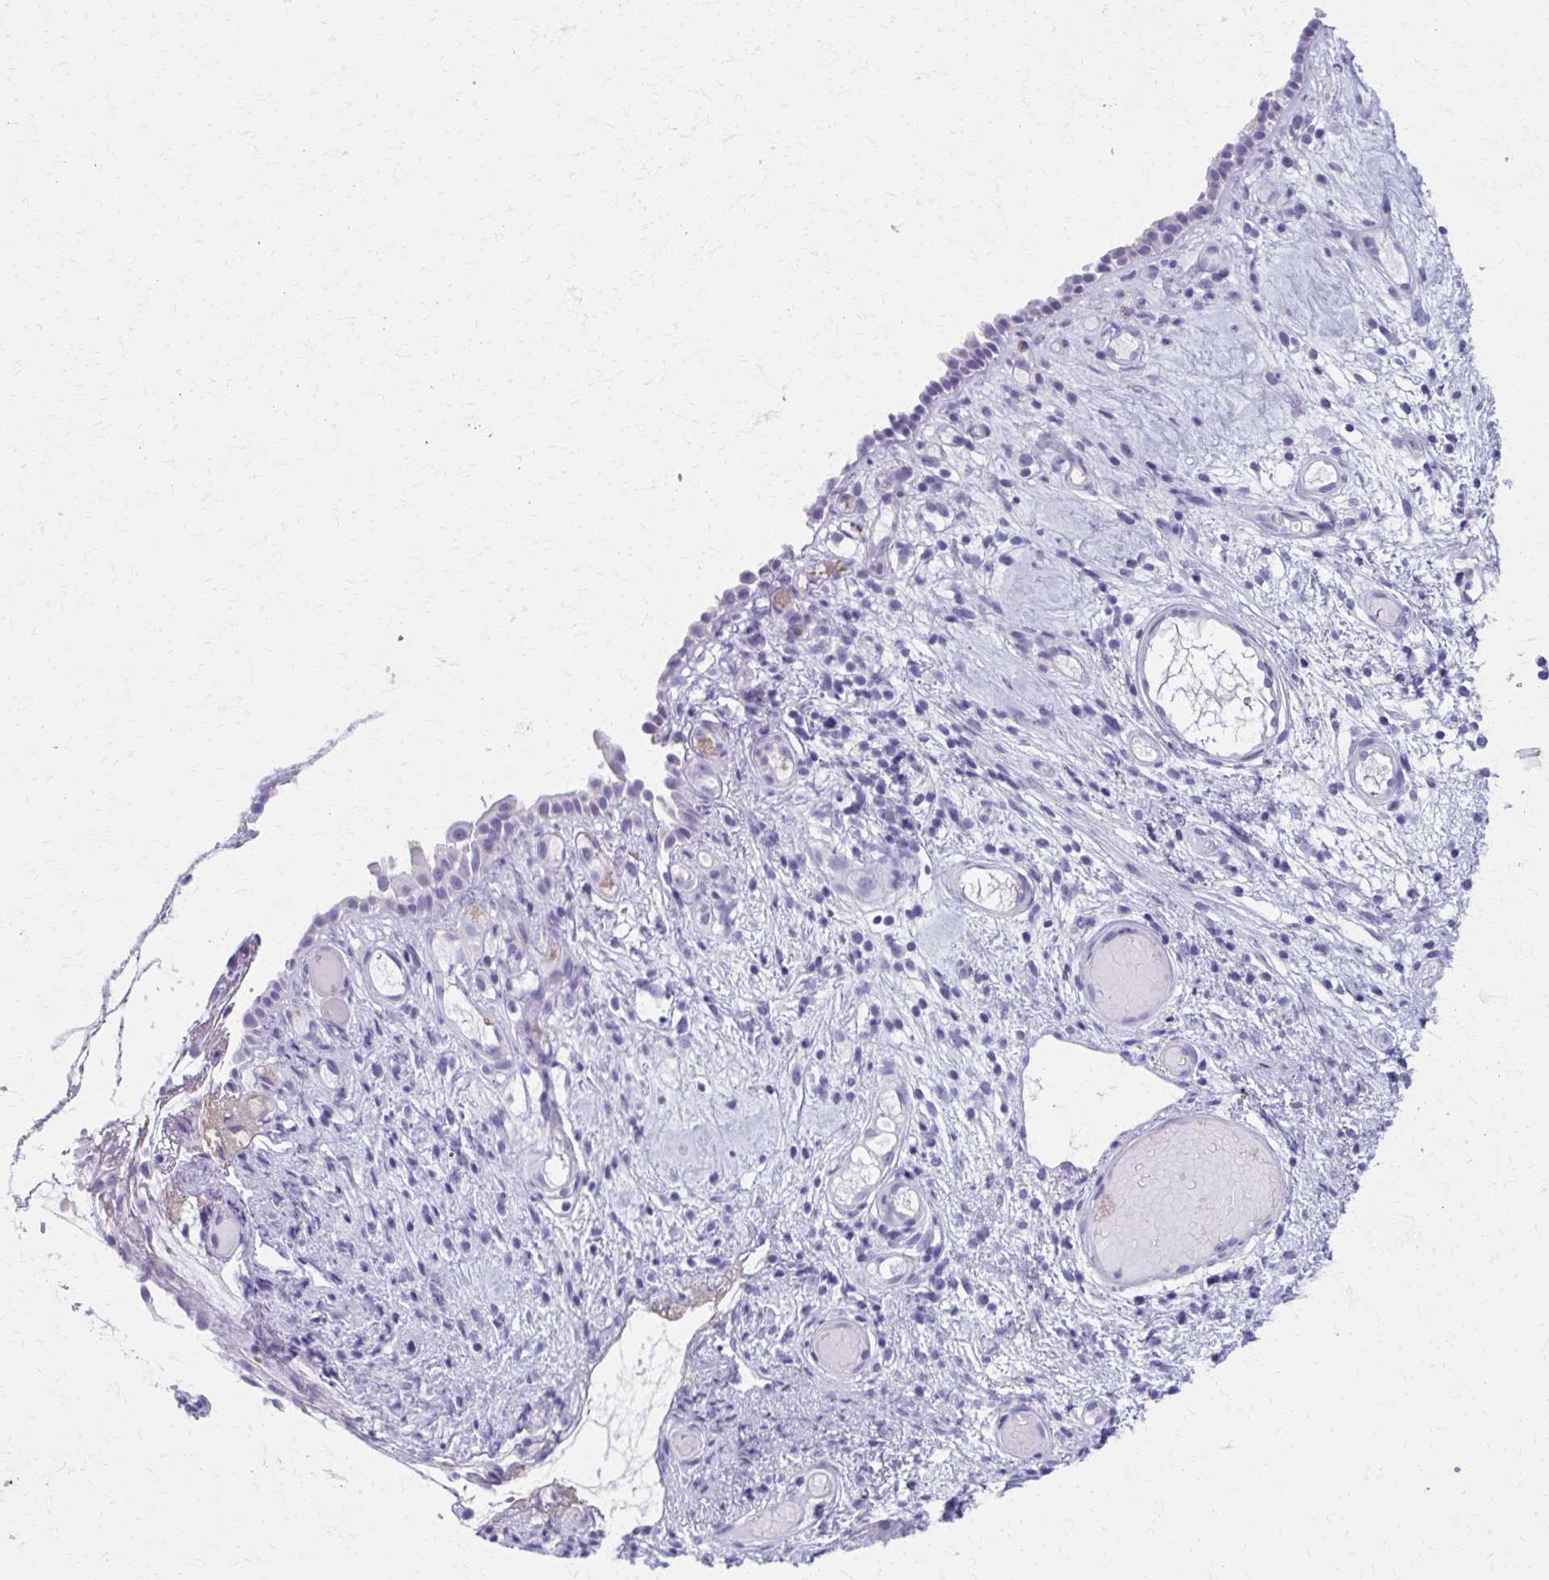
{"staining": {"intensity": "negative", "quantity": "none", "location": "none"}, "tissue": "nasopharynx", "cell_type": "Respiratory epithelial cells", "image_type": "normal", "snomed": [{"axis": "morphology", "description": "Normal tissue, NOS"}, {"axis": "morphology", "description": "Inflammation, NOS"}, {"axis": "topography", "description": "Nasopharynx"}], "caption": "Normal nasopharynx was stained to show a protein in brown. There is no significant expression in respiratory epithelial cells.", "gene": "MPLKIP", "patient": {"sex": "male", "age": 54}}